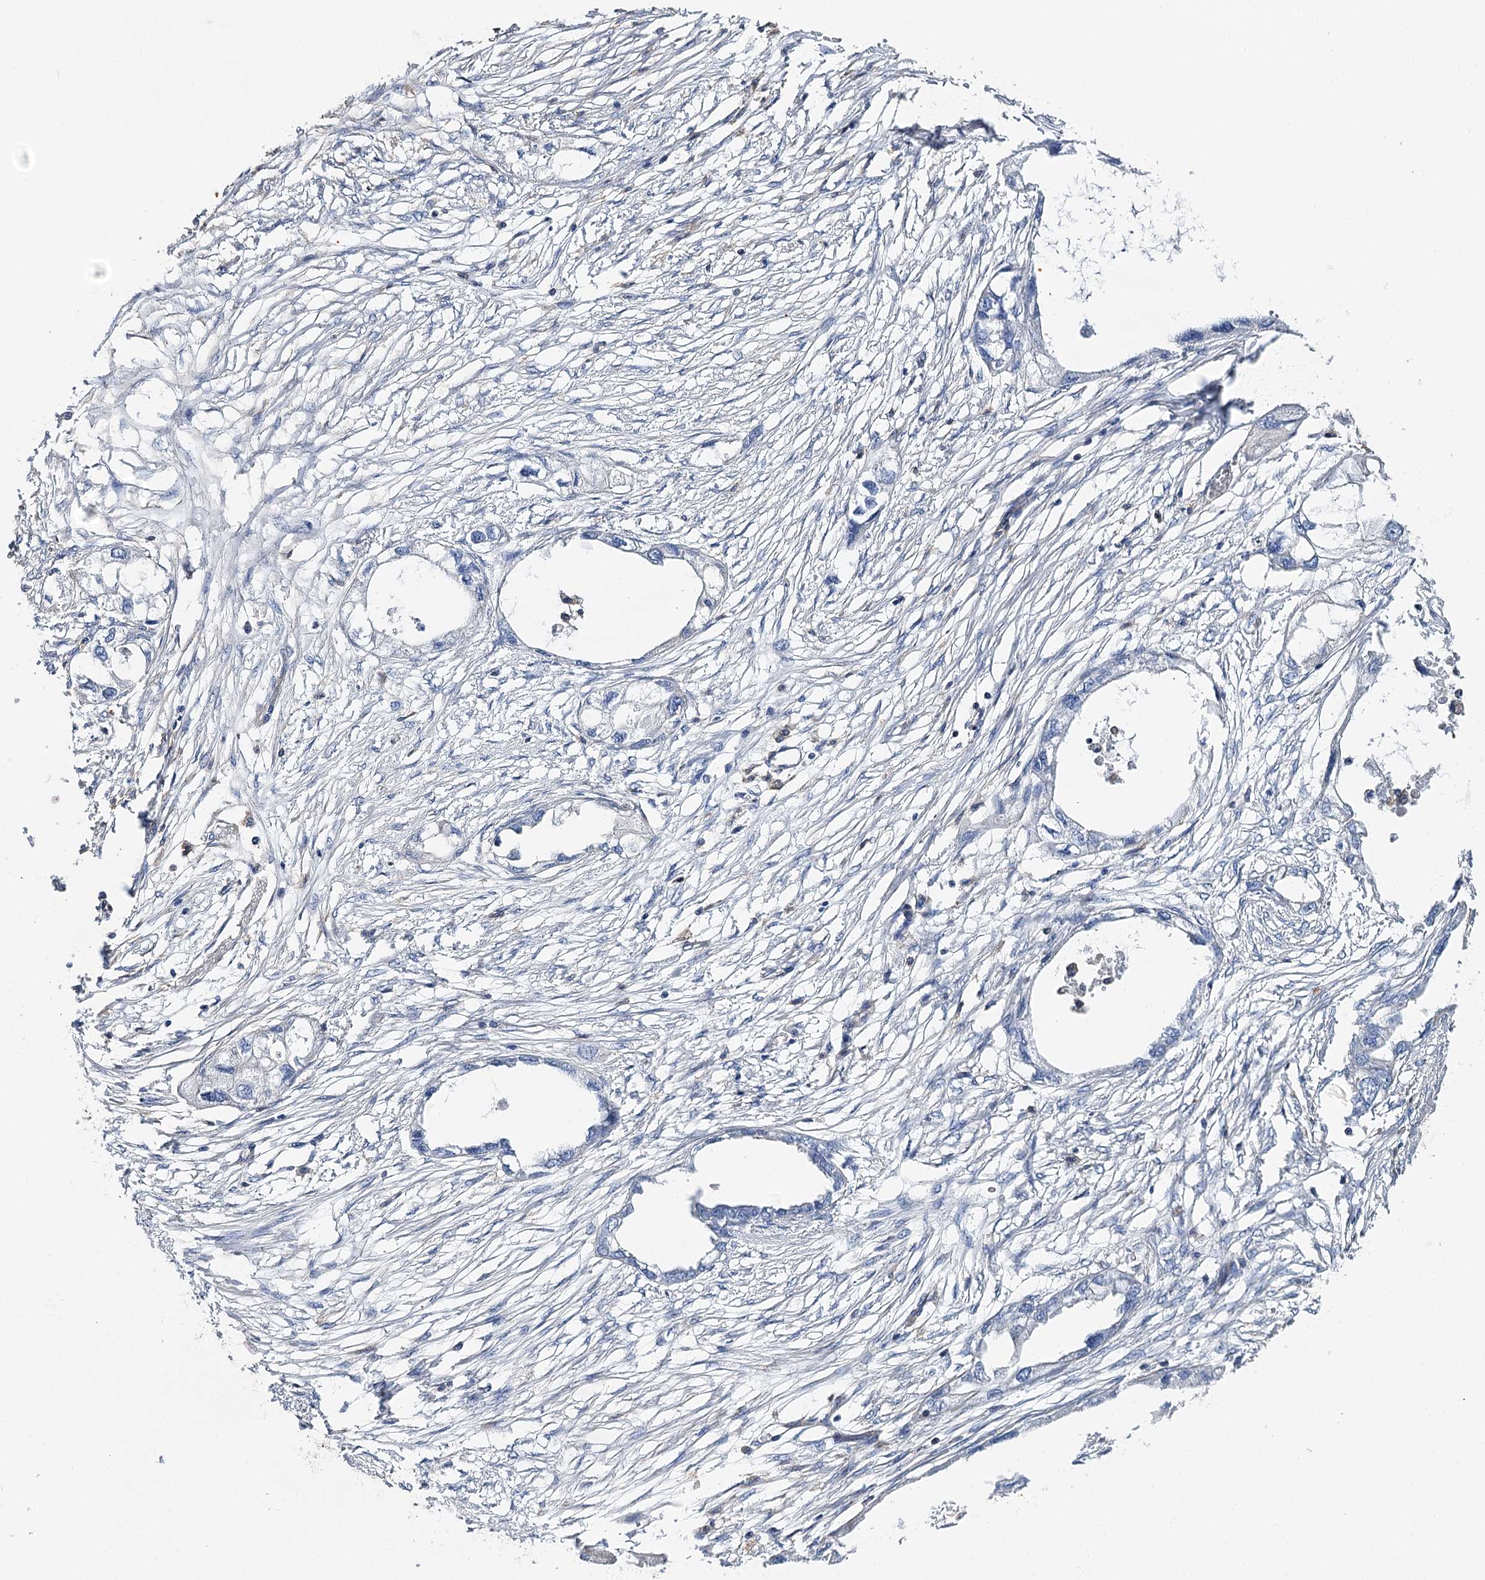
{"staining": {"intensity": "negative", "quantity": "none", "location": "none"}, "tissue": "endometrial cancer", "cell_type": "Tumor cells", "image_type": "cancer", "snomed": [{"axis": "morphology", "description": "Adenocarcinoma, NOS"}, {"axis": "morphology", "description": "Adenocarcinoma, metastatic, NOS"}, {"axis": "topography", "description": "Adipose tissue"}, {"axis": "topography", "description": "Endometrium"}], "caption": "Immunohistochemistry (IHC) micrograph of human metastatic adenocarcinoma (endometrial) stained for a protein (brown), which shows no expression in tumor cells.", "gene": "EPYC", "patient": {"sex": "female", "age": 67}}